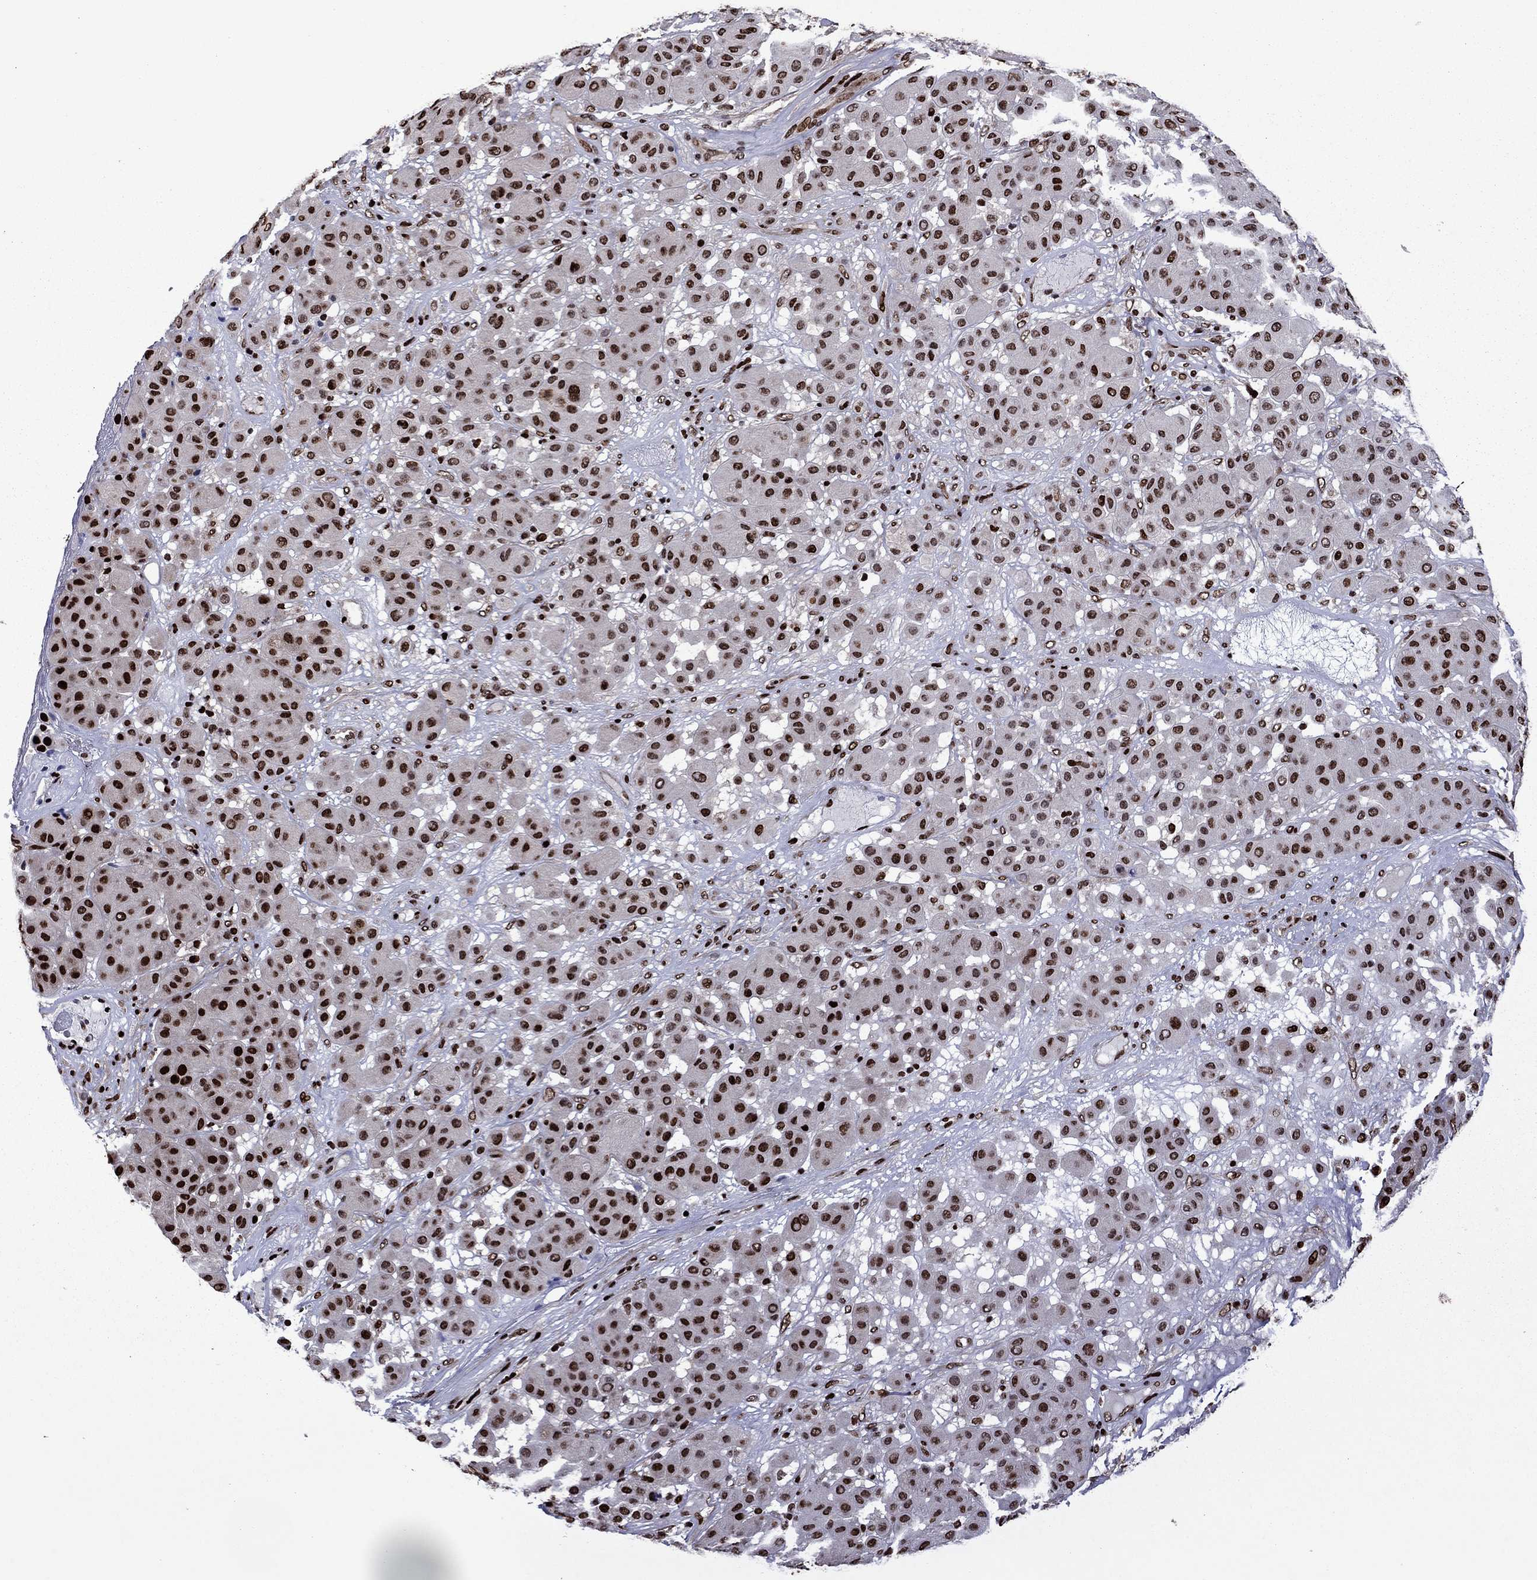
{"staining": {"intensity": "strong", "quantity": ">75%", "location": "nuclear"}, "tissue": "melanoma", "cell_type": "Tumor cells", "image_type": "cancer", "snomed": [{"axis": "morphology", "description": "Malignant melanoma, Metastatic site"}, {"axis": "topography", "description": "Smooth muscle"}], "caption": "Malignant melanoma (metastatic site) stained for a protein (brown) shows strong nuclear positive expression in about >75% of tumor cells.", "gene": "LIMK1", "patient": {"sex": "male", "age": 41}}